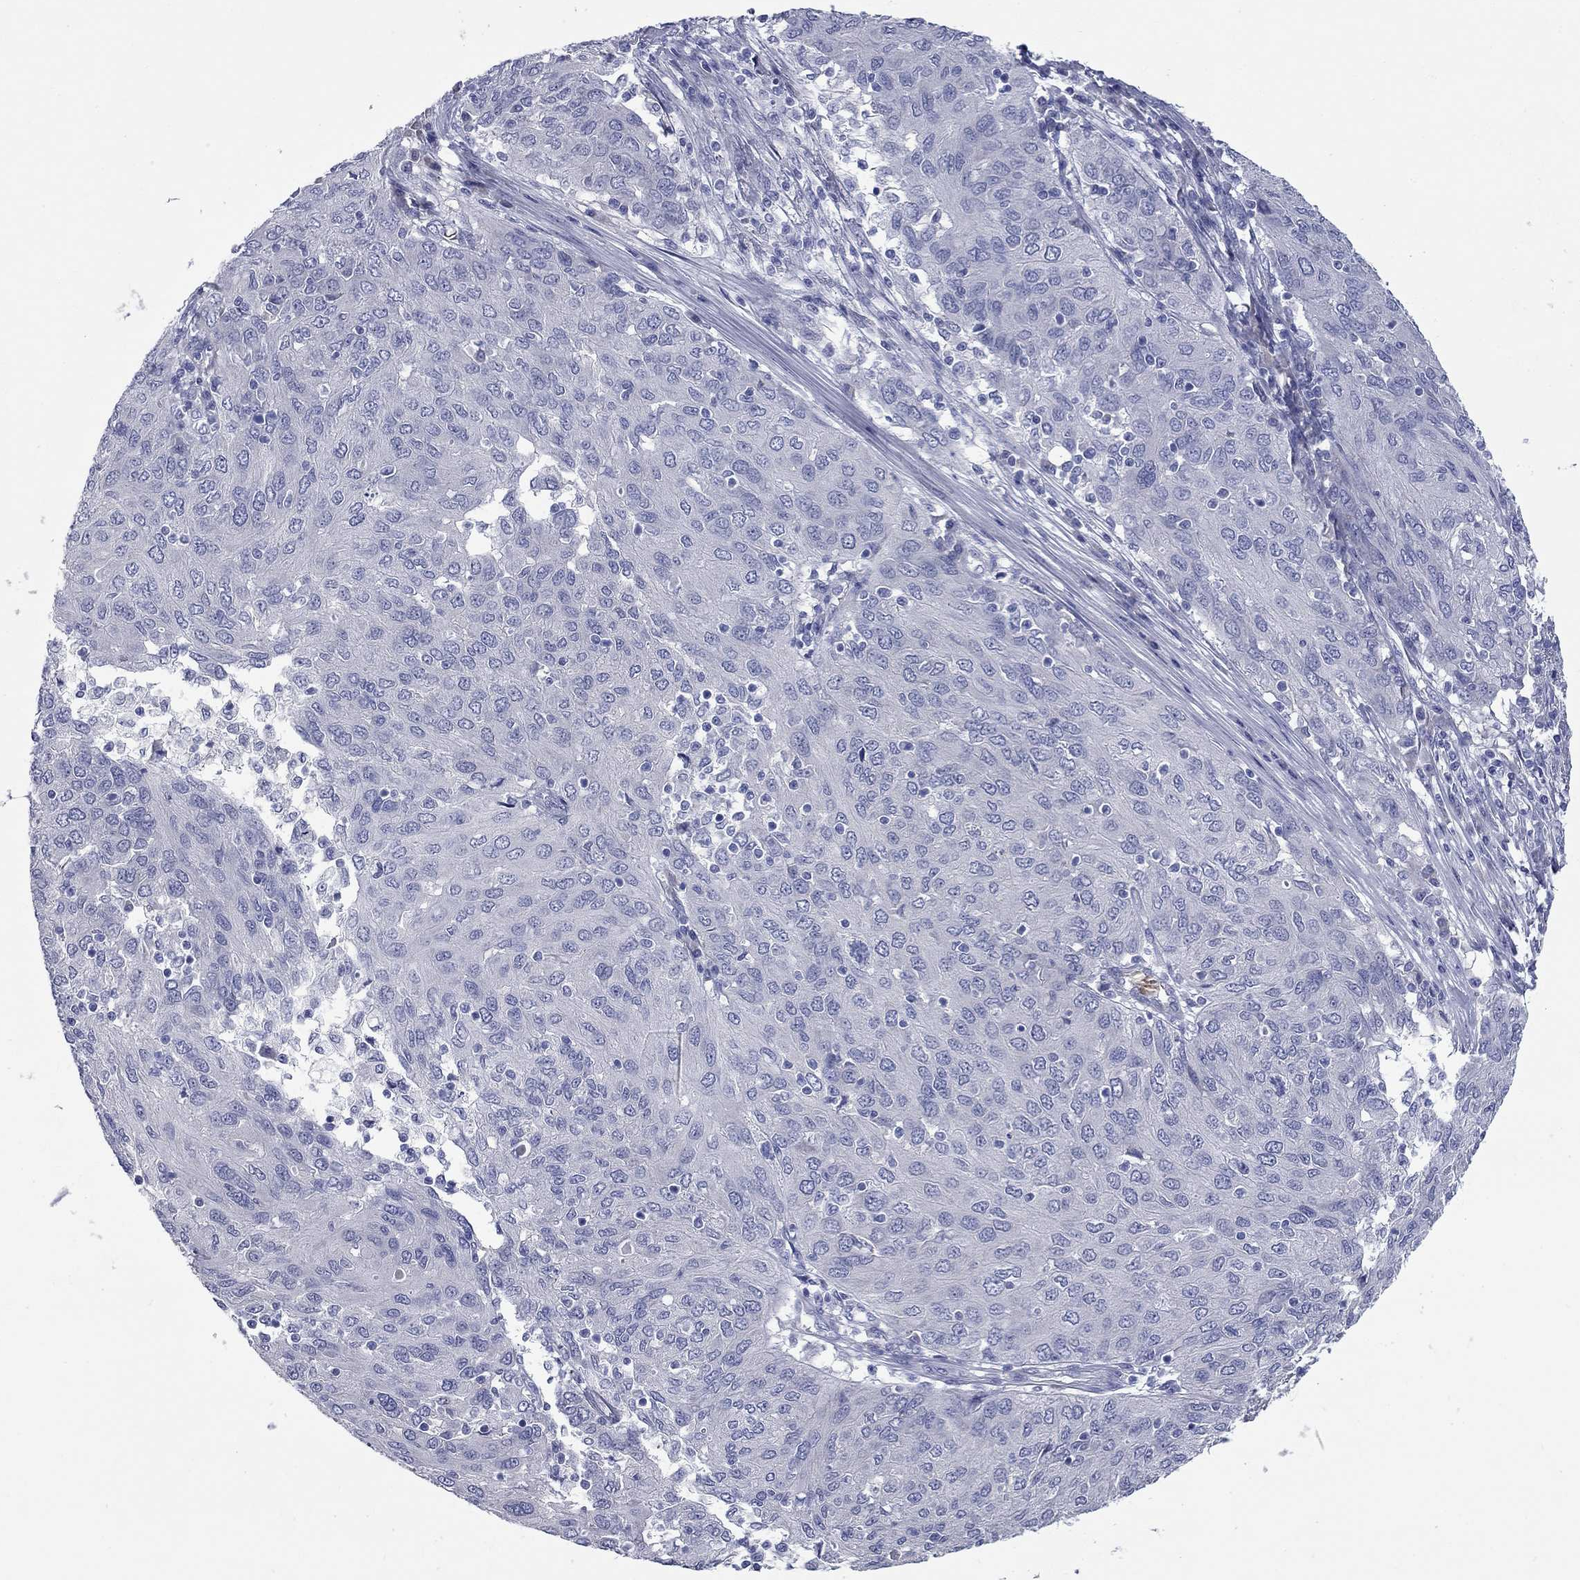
{"staining": {"intensity": "negative", "quantity": "none", "location": "none"}, "tissue": "ovarian cancer", "cell_type": "Tumor cells", "image_type": "cancer", "snomed": [{"axis": "morphology", "description": "Carcinoma, endometroid"}, {"axis": "topography", "description": "Ovary"}], "caption": "The immunohistochemistry micrograph has no significant staining in tumor cells of ovarian cancer (endometroid carcinoma) tissue.", "gene": "UNC119B", "patient": {"sex": "female", "age": 50}}